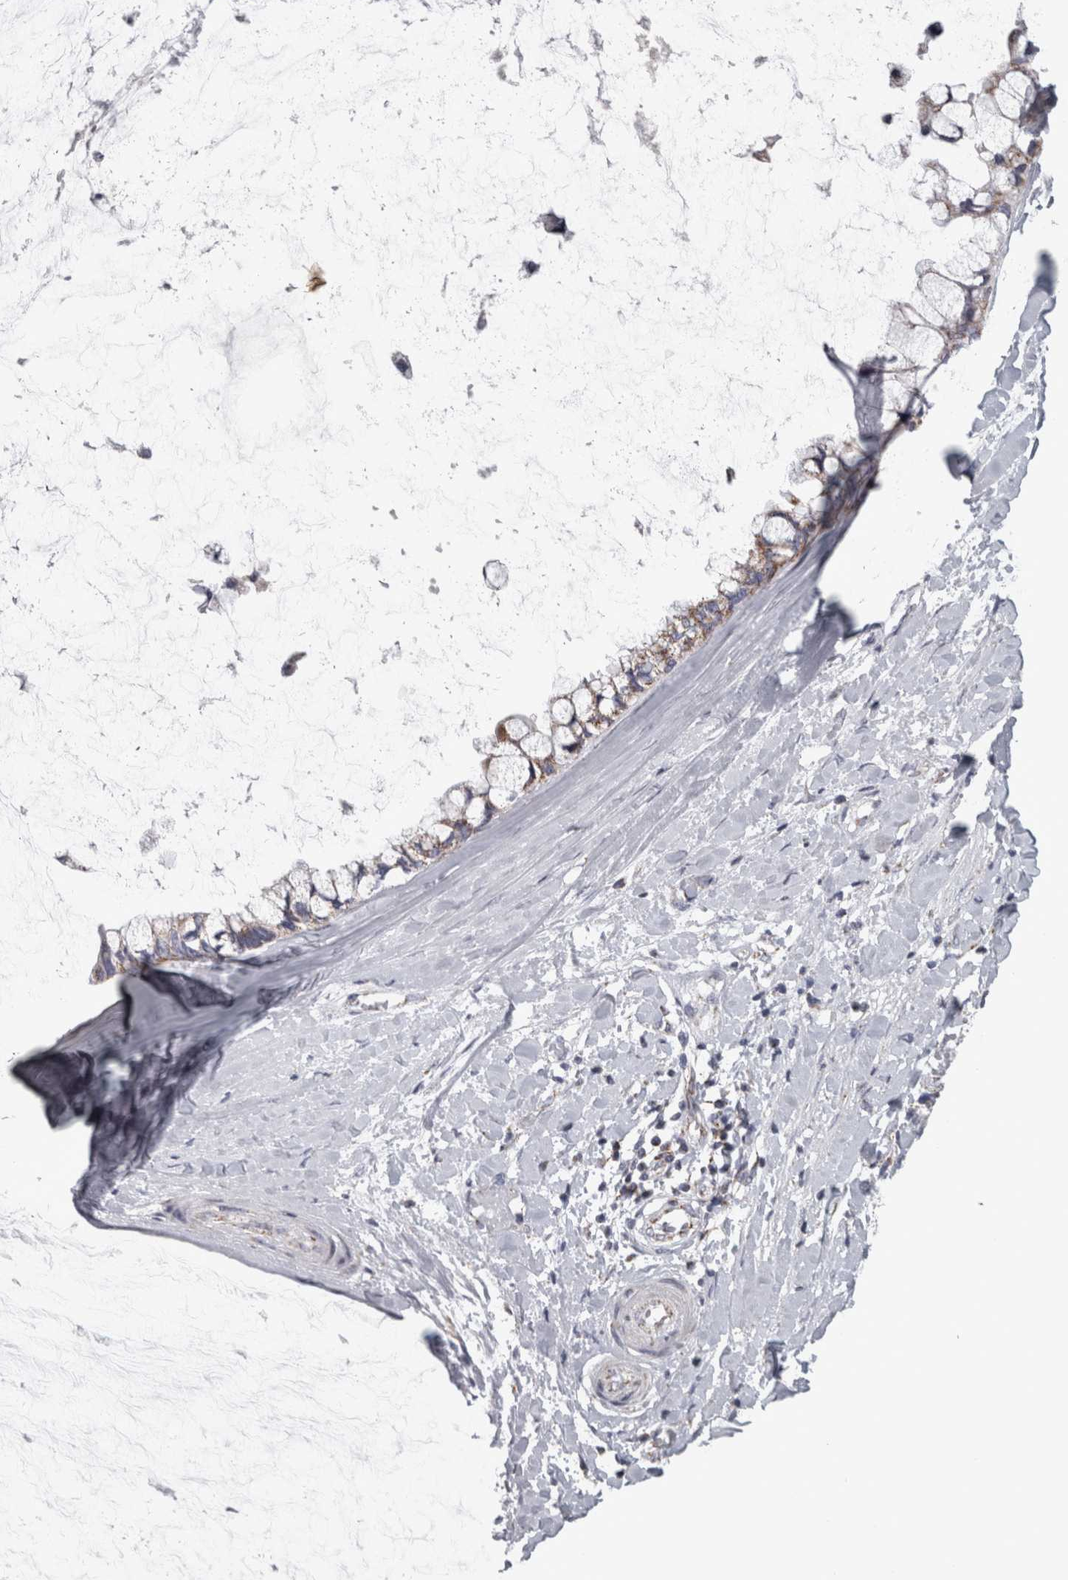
{"staining": {"intensity": "weak", "quantity": ">75%", "location": "cytoplasmic/membranous"}, "tissue": "ovarian cancer", "cell_type": "Tumor cells", "image_type": "cancer", "snomed": [{"axis": "morphology", "description": "Cystadenocarcinoma, mucinous, NOS"}, {"axis": "topography", "description": "Ovary"}], "caption": "Ovarian cancer (mucinous cystadenocarcinoma) was stained to show a protein in brown. There is low levels of weak cytoplasmic/membranous staining in about >75% of tumor cells.", "gene": "DBT", "patient": {"sex": "female", "age": 39}}